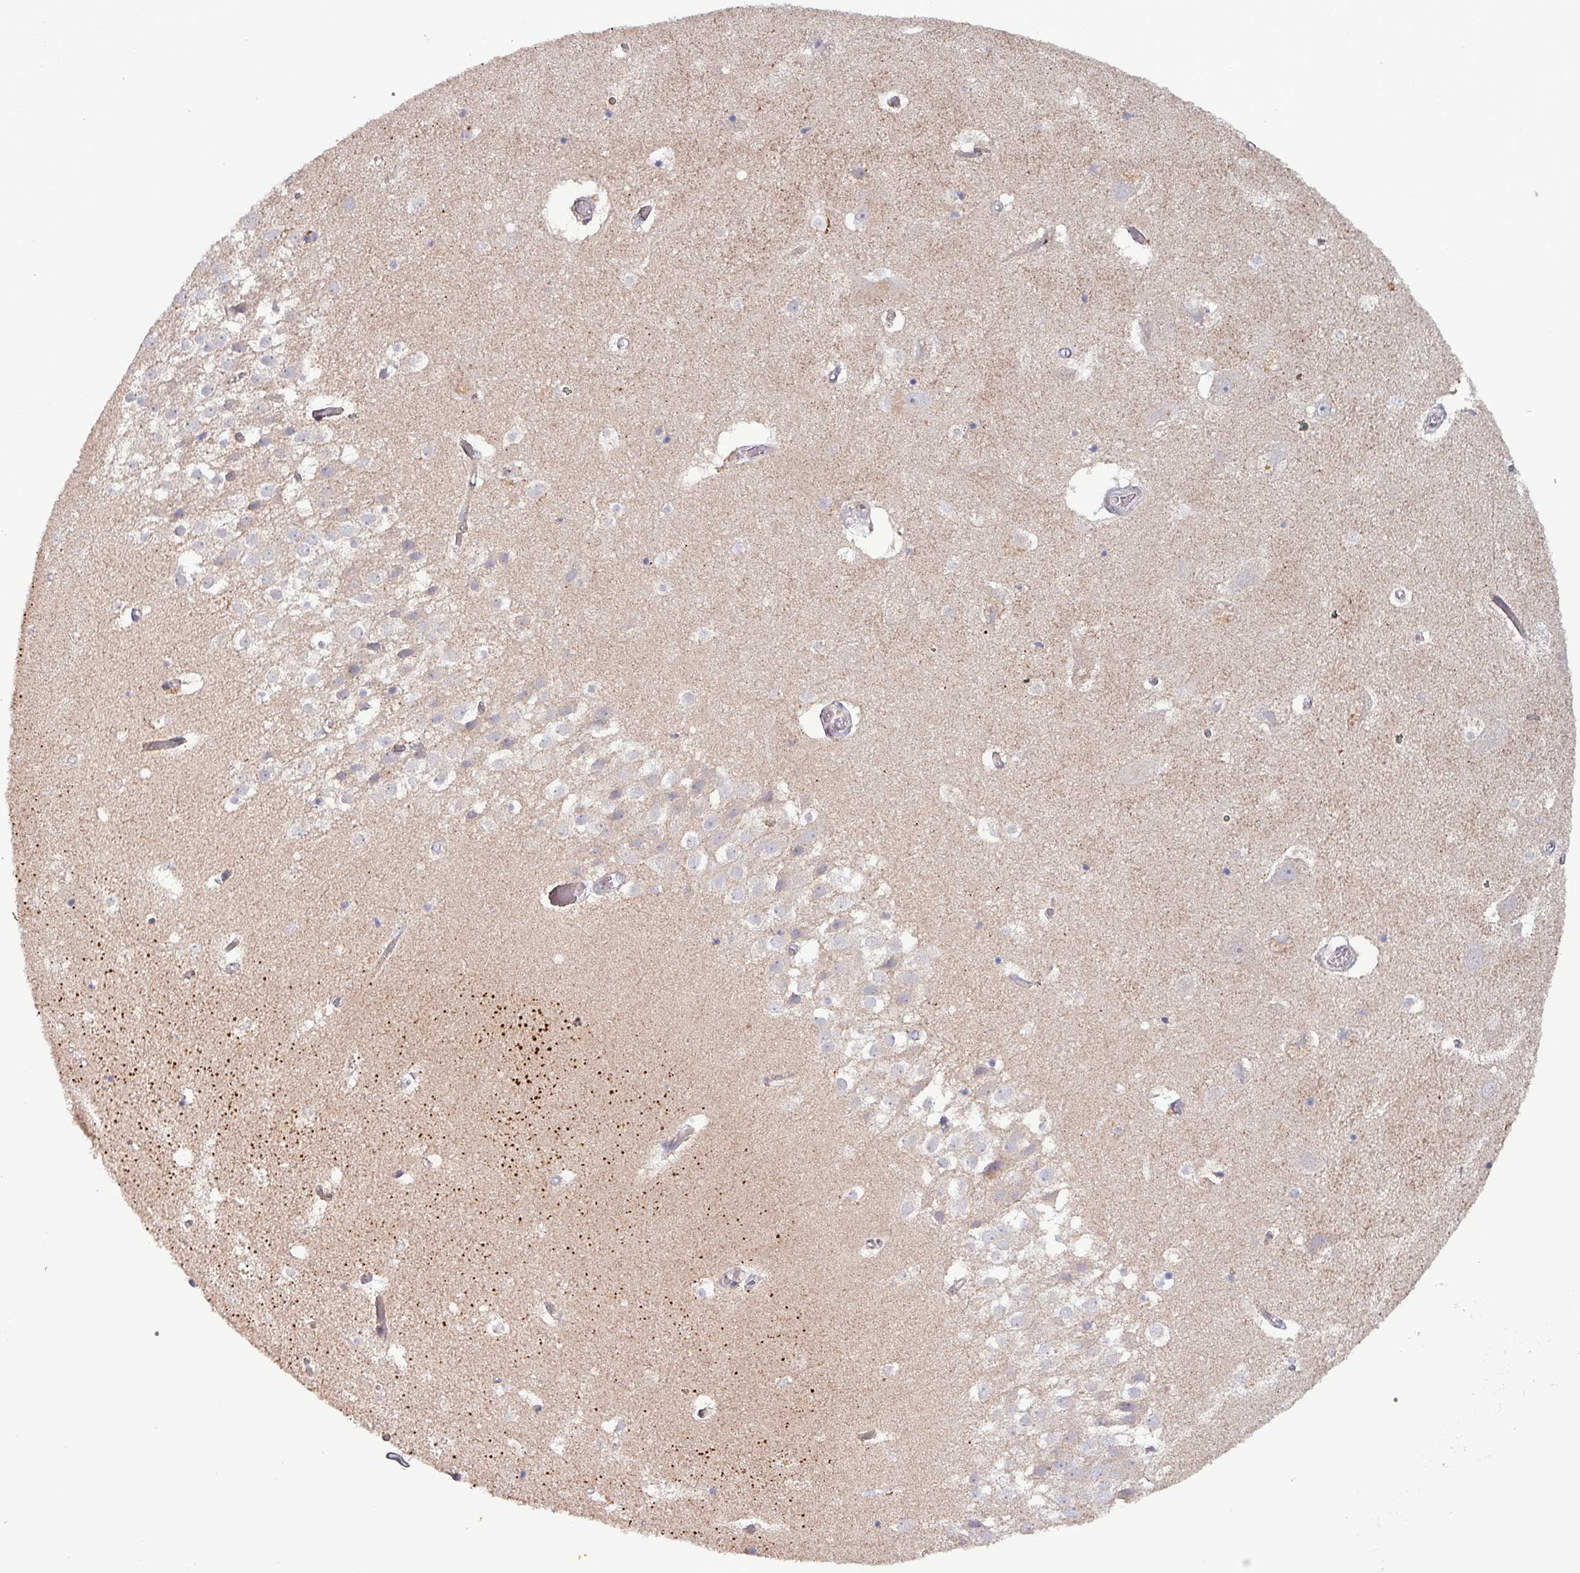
{"staining": {"intensity": "negative", "quantity": "none", "location": "none"}, "tissue": "hippocampus", "cell_type": "Glial cells", "image_type": "normal", "snomed": [{"axis": "morphology", "description": "Normal tissue, NOS"}, {"axis": "topography", "description": "Hippocampus"}], "caption": "The image displays no significant positivity in glial cells of hippocampus. (DAB (3,3'-diaminobenzidine) IHC visualized using brightfield microscopy, high magnification).", "gene": "ZNF322", "patient": {"sex": "female", "age": 52}}